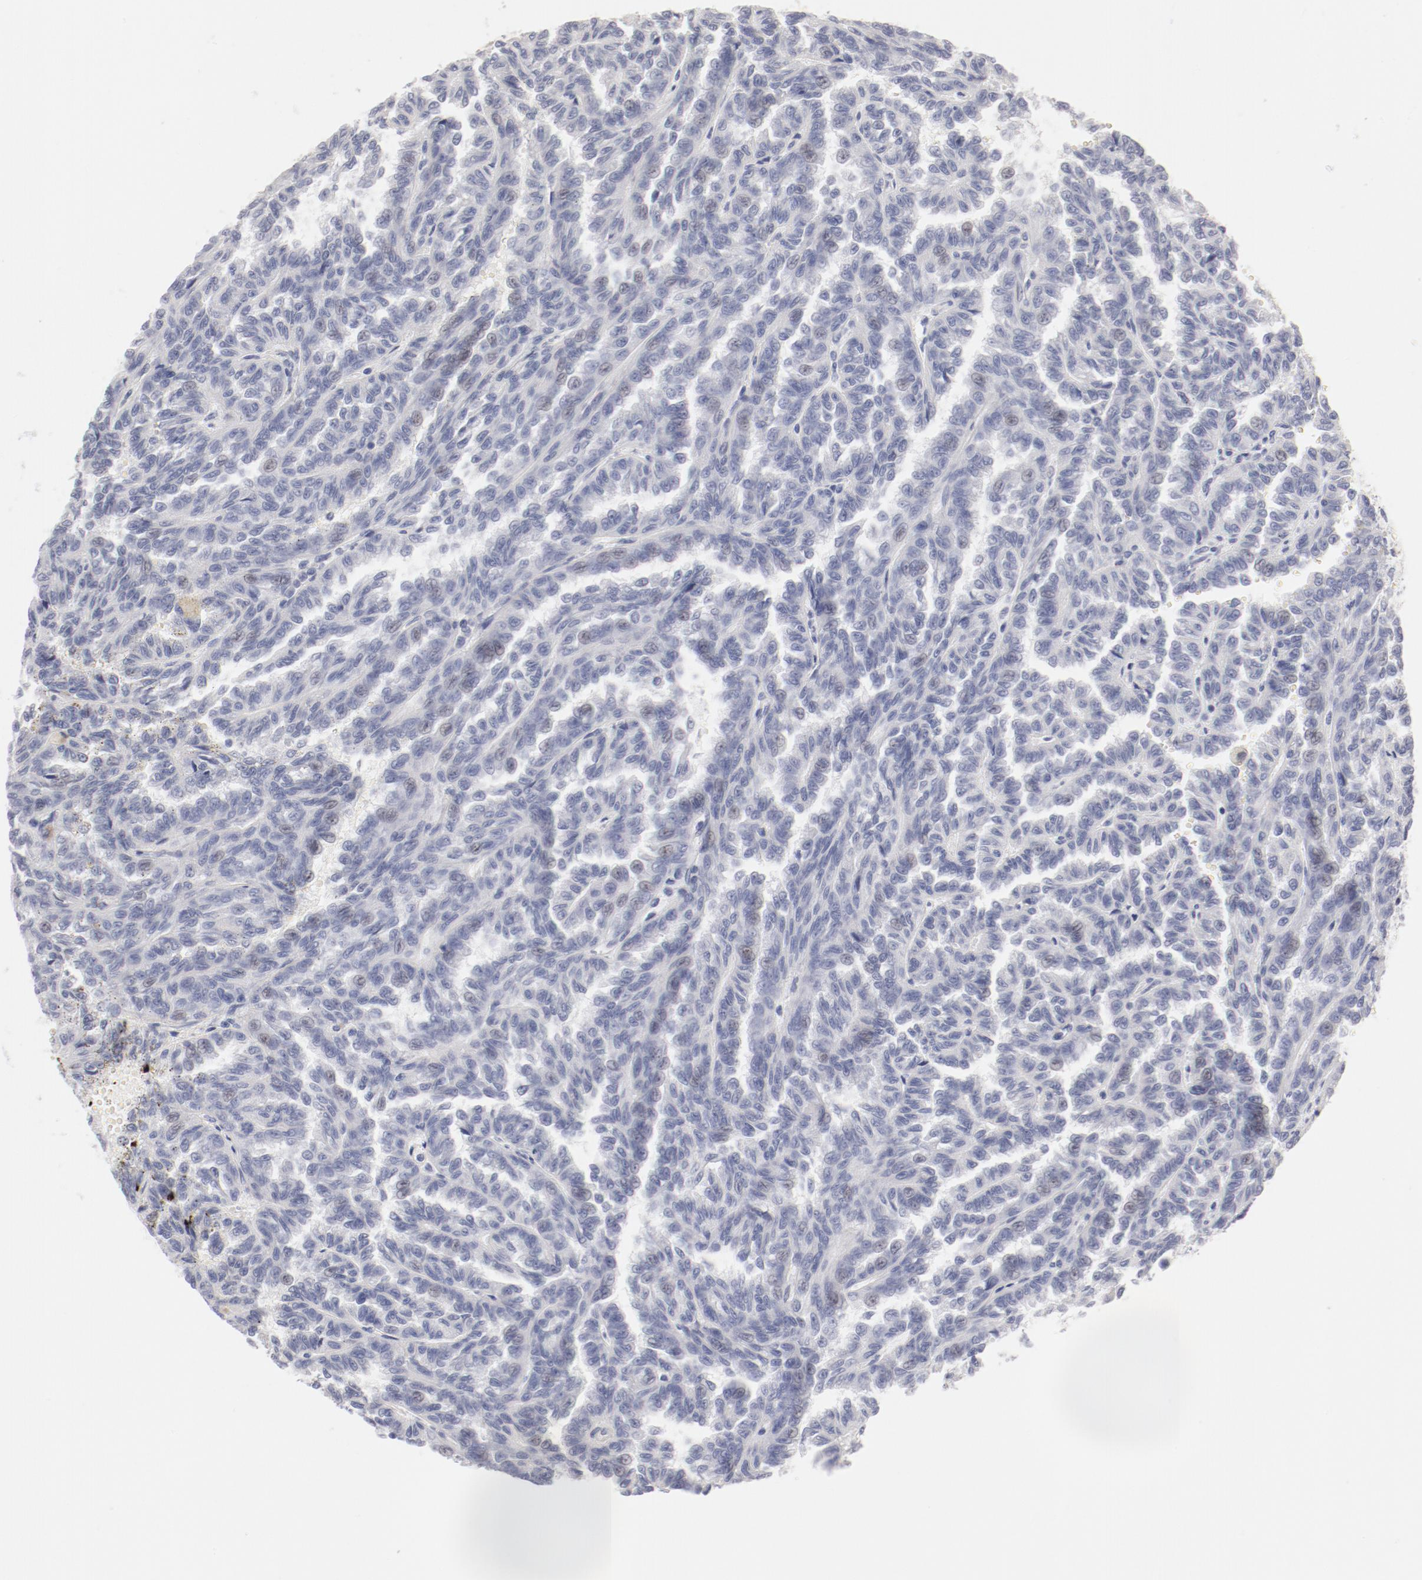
{"staining": {"intensity": "weak", "quantity": "<25%", "location": "nuclear"}, "tissue": "renal cancer", "cell_type": "Tumor cells", "image_type": "cancer", "snomed": [{"axis": "morphology", "description": "Inflammation, NOS"}, {"axis": "morphology", "description": "Adenocarcinoma, NOS"}, {"axis": "topography", "description": "Kidney"}], "caption": "There is no significant expression in tumor cells of renal cancer (adenocarcinoma). (Immunohistochemistry (ihc), brightfield microscopy, high magnification).", "gene": "LAX1", "patient": {"sex": "male", "age": 68}}